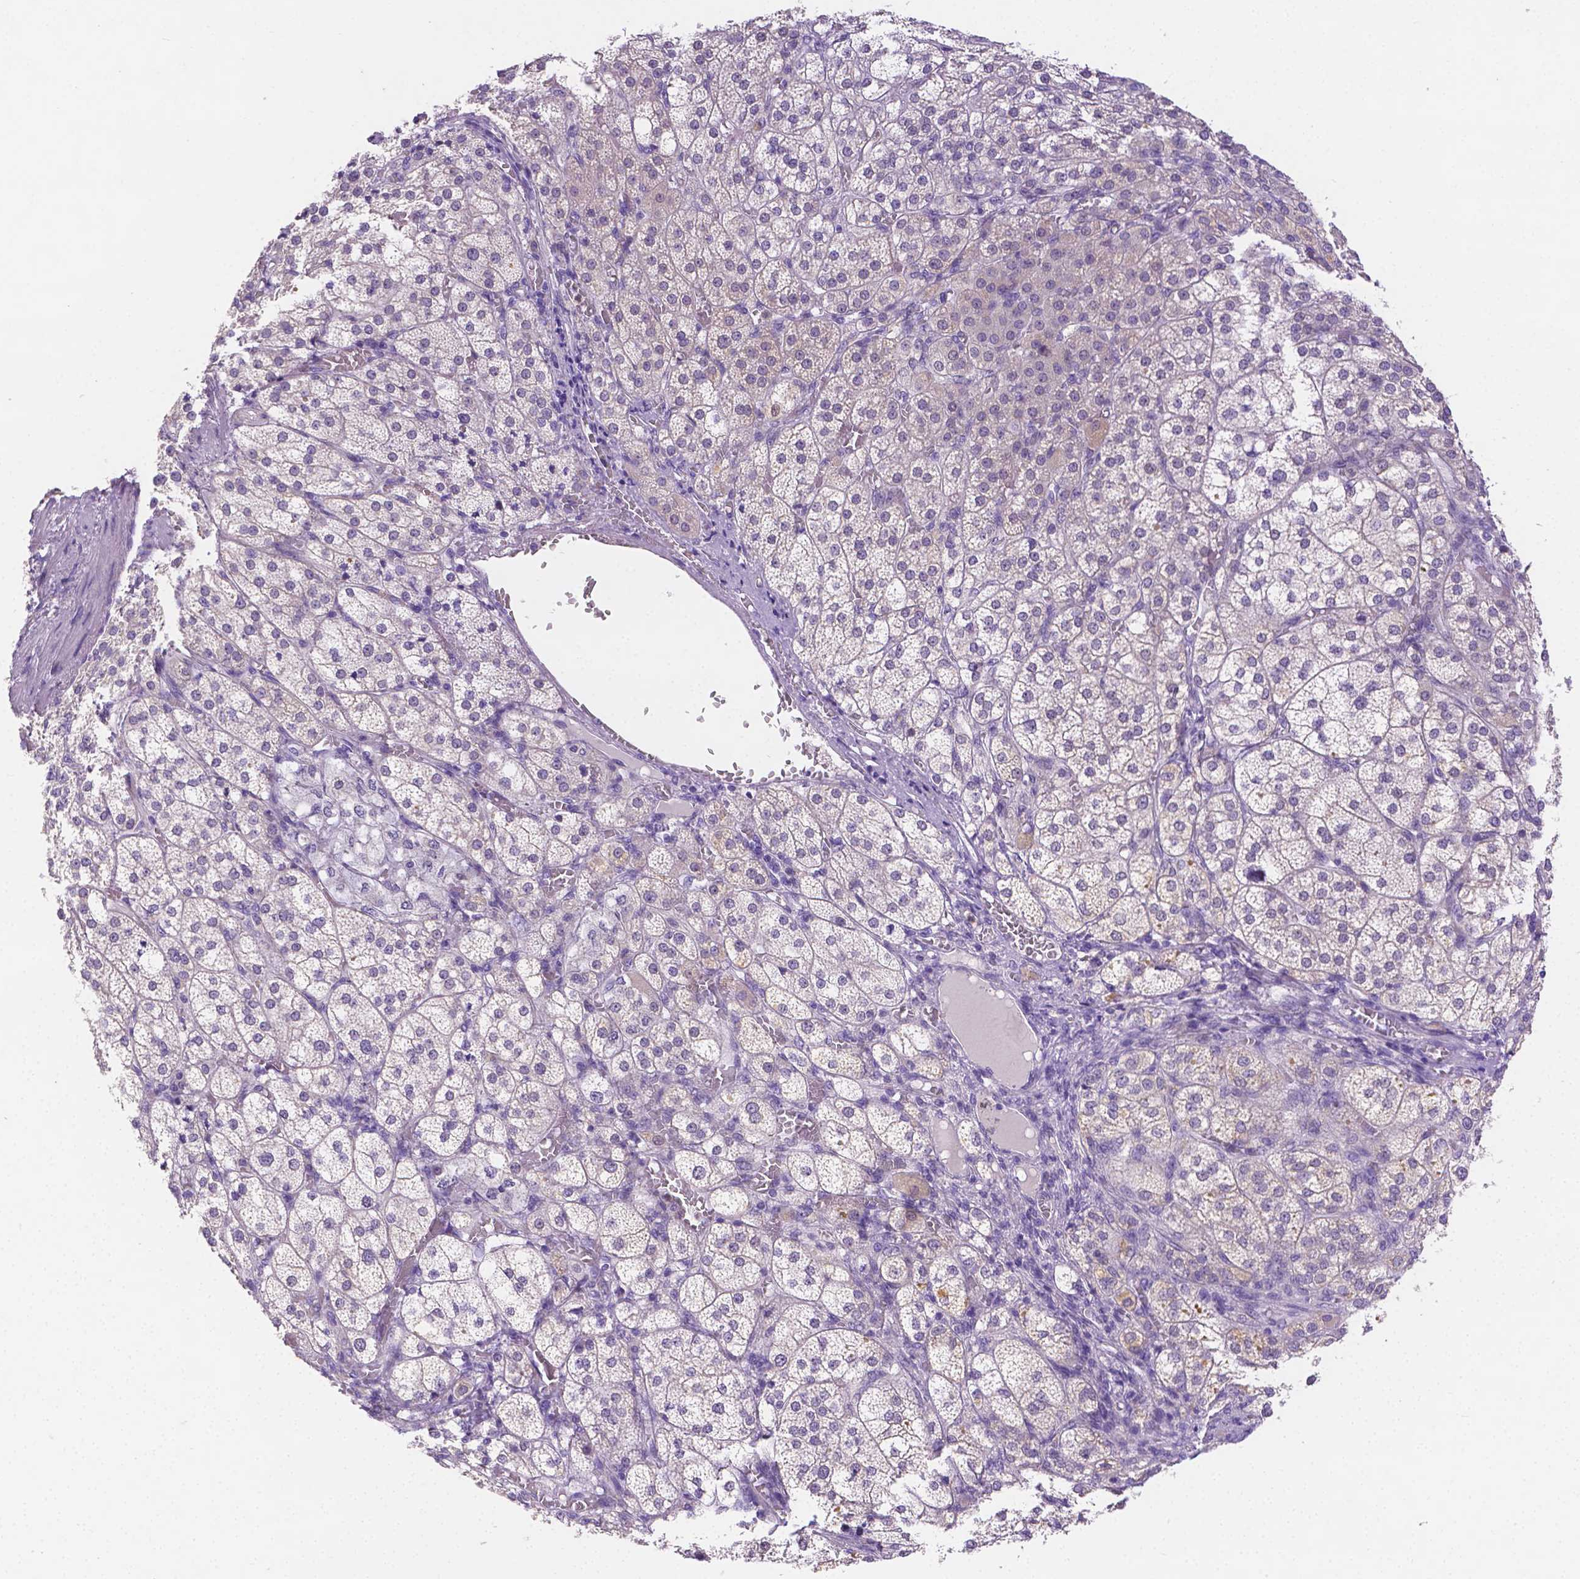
{"staining": {"intensity": "weak", "quantity": "25%-75%", "location": "cytoplasmic/membranous"}, "tissue": "adrenal gland", "cell_type": "Glandular cells", "image_type": "normal", "snomed": [{"axis": "morphology", "description": "Normal tissue, NOS"}, {"axis": "topography", "description": "Adrenal gland"}], "caption": "This is a histology image of IHC staining of benign adrenal gland, which shows weak expression in the cytoplasmic/membranous of glandular cells.", "gene": "NXPH2", "patient": {"sex": "female", "age": 60}}